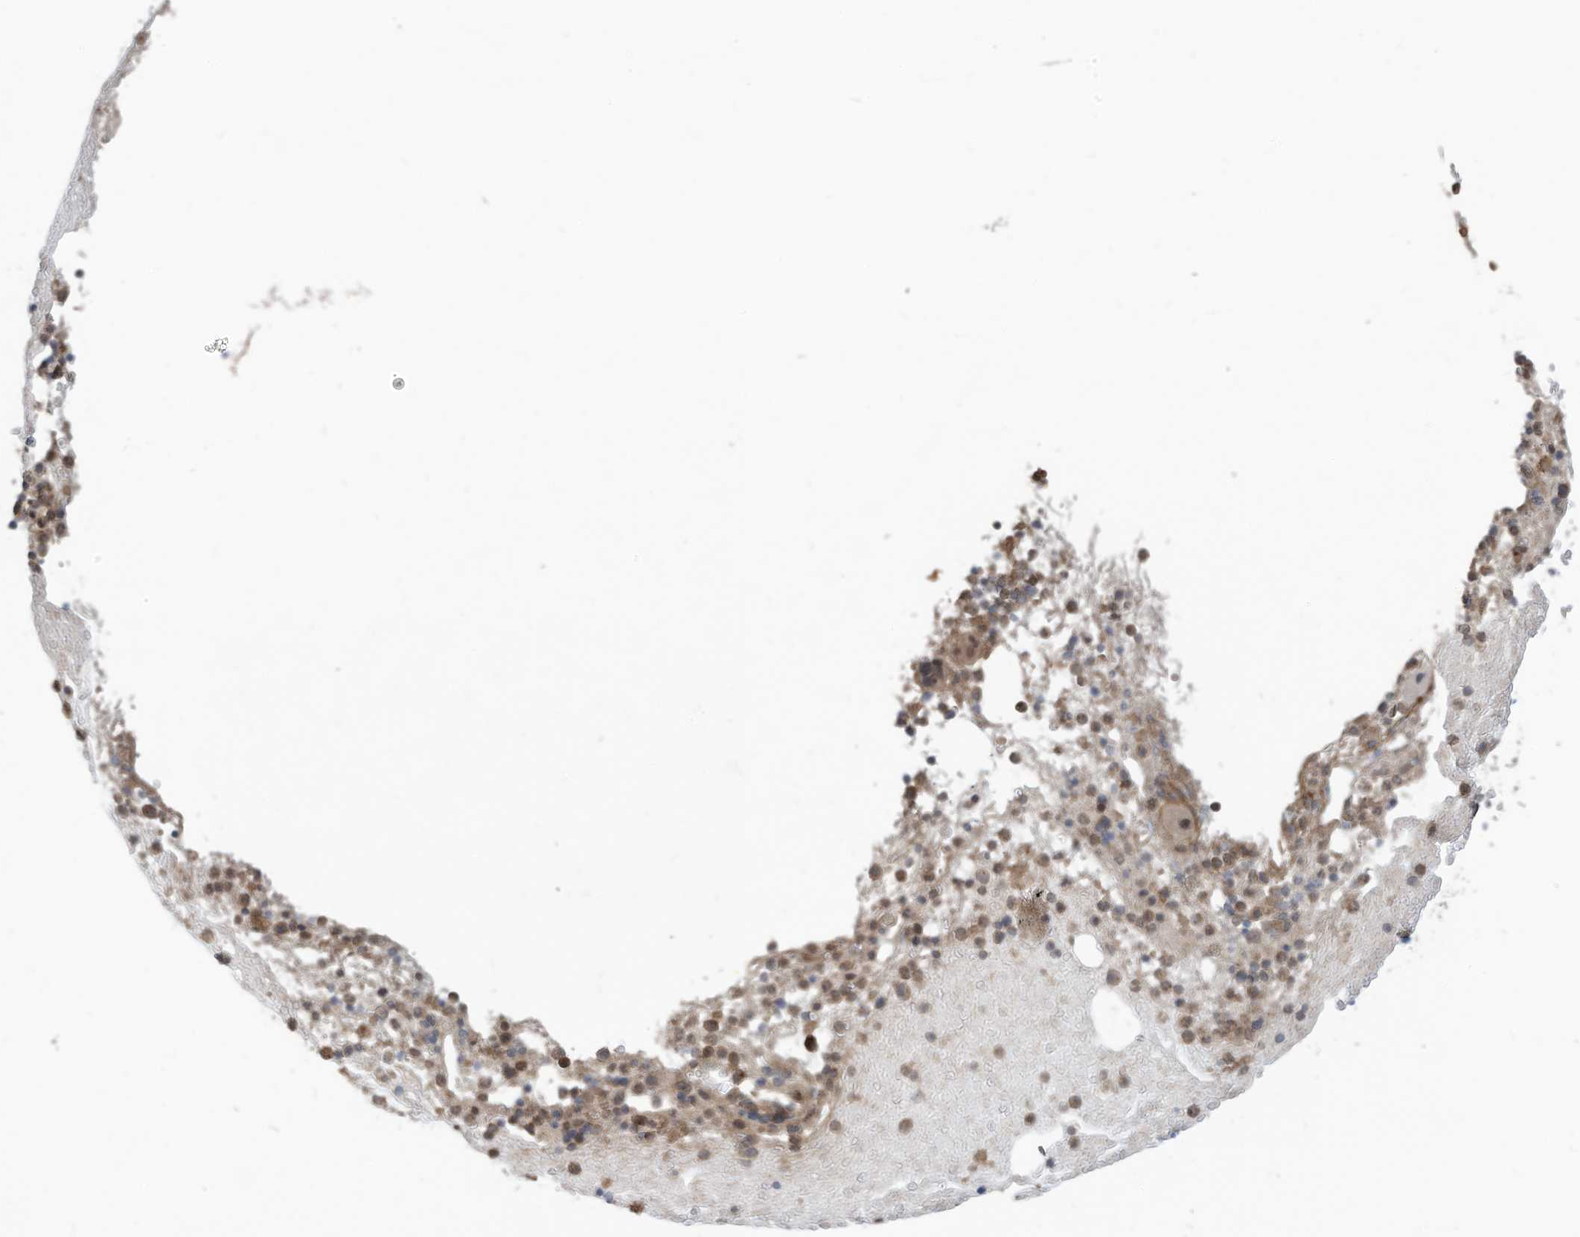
{"staining": {"intensity": "weak", "quantity": ">75%", "location": "cytoplasmic/membranous"}, "tissue": "bone marrow", "cell_type": "Hematopoietic cells", "image_type": "normal", "snomed": [{"axis": "morphology", "description": "Normal tissue, NOS"}, {"axis": "topography", "description": "Bone marrow"}], "caption": "Benign bone marrow displays weak cytoplasmic/membranous positivity in about >75% of hematopoietic cells.", "gene": "CARF", "patient": {"sex": "male", "age": 47}}